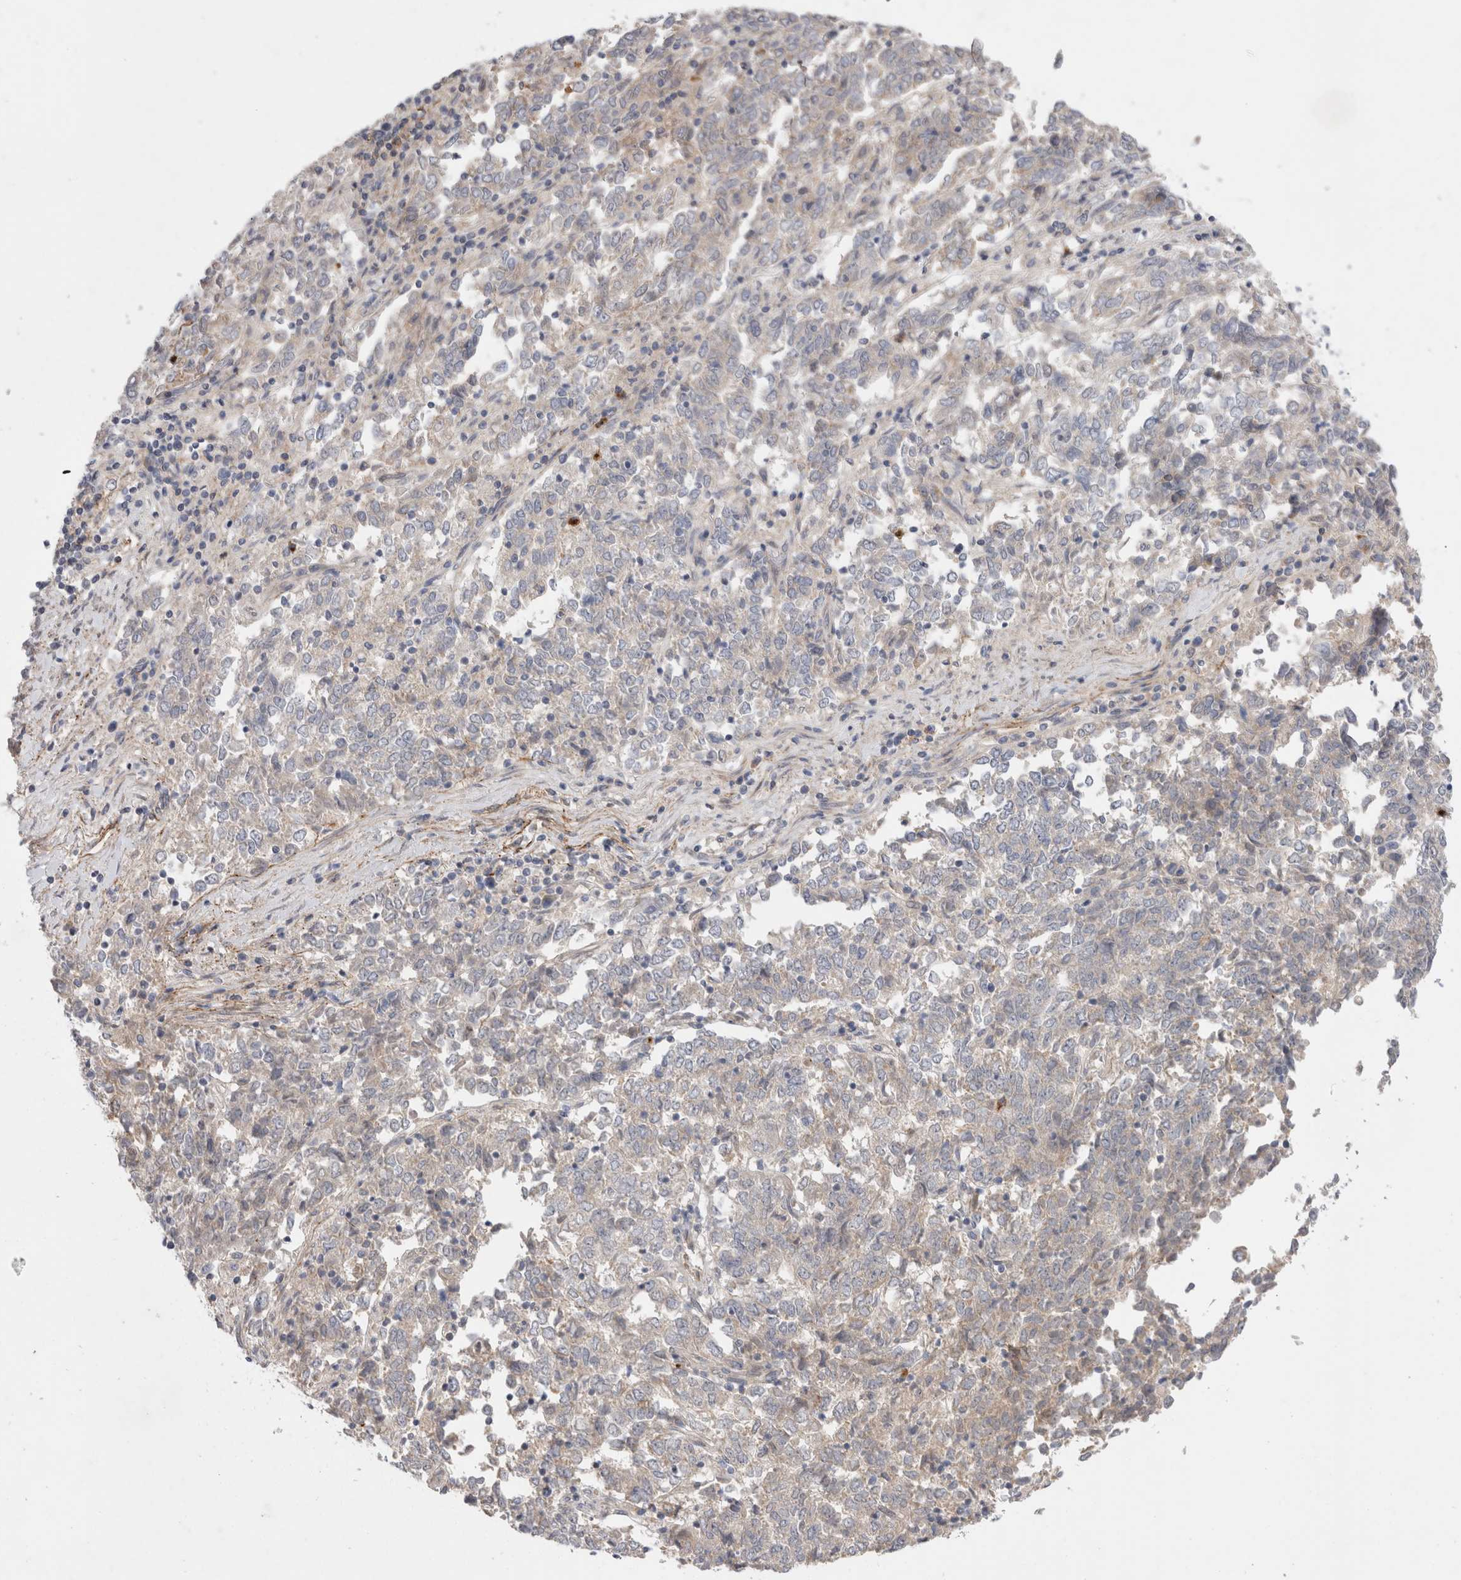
{"staining": {"intensity": "weak", "quantity": "<25%", "location": "cytoplasmic/membranous"}, "tissue": "endometrial cancer", "cell_type": "Tumor cells", "image_type": "cancer", "snomed": [{"axis": "morphology", "description": "Adenocarcinoma, NOS"}, {"axis": "topography", "description": "Endometrium"}], "caption": "Tumor cells are negative for protein expression in human adenocarcinoma (endometrial).", "gene": "GSDMB", "patient": {"sex": "female", "age": 80}}